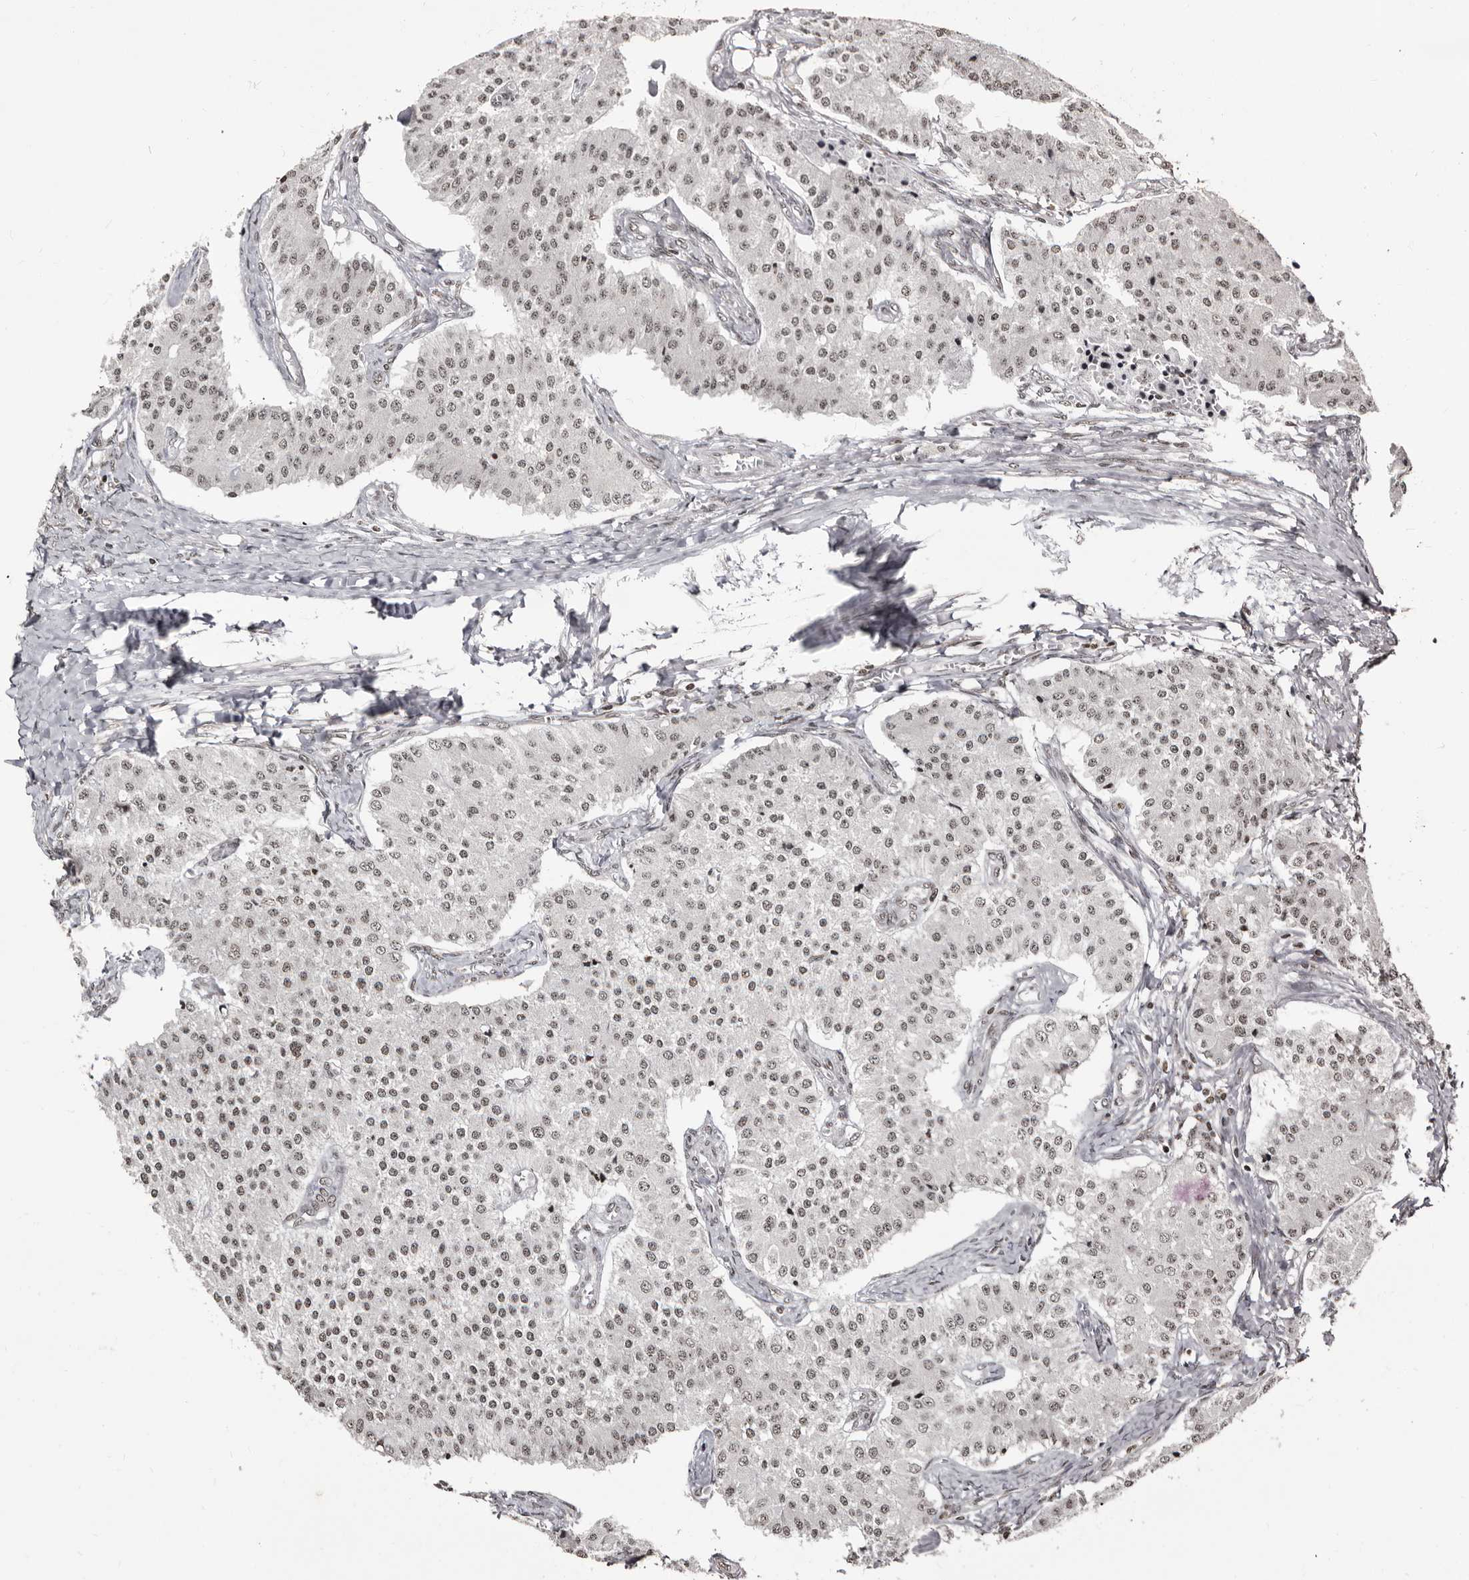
{"staining": {"intensity": "weak", "quantity": "<25%", "location": "nuclear"}, "tissue": "carcinoid", "cell_type": "Tumor cells", "image_type": "cancer", "snomed": [{"axis": "morphology", "description": "Carcinoid, malignant, NOS"}, {"axis": "topography", "description": "Colon"}], "caption": "Immunohistochemistry of human malignant carcinoid exhibits no staining in tumor cells.", "gene": "THUMPD1", "patient": {"sex": "female", "age": 52}}